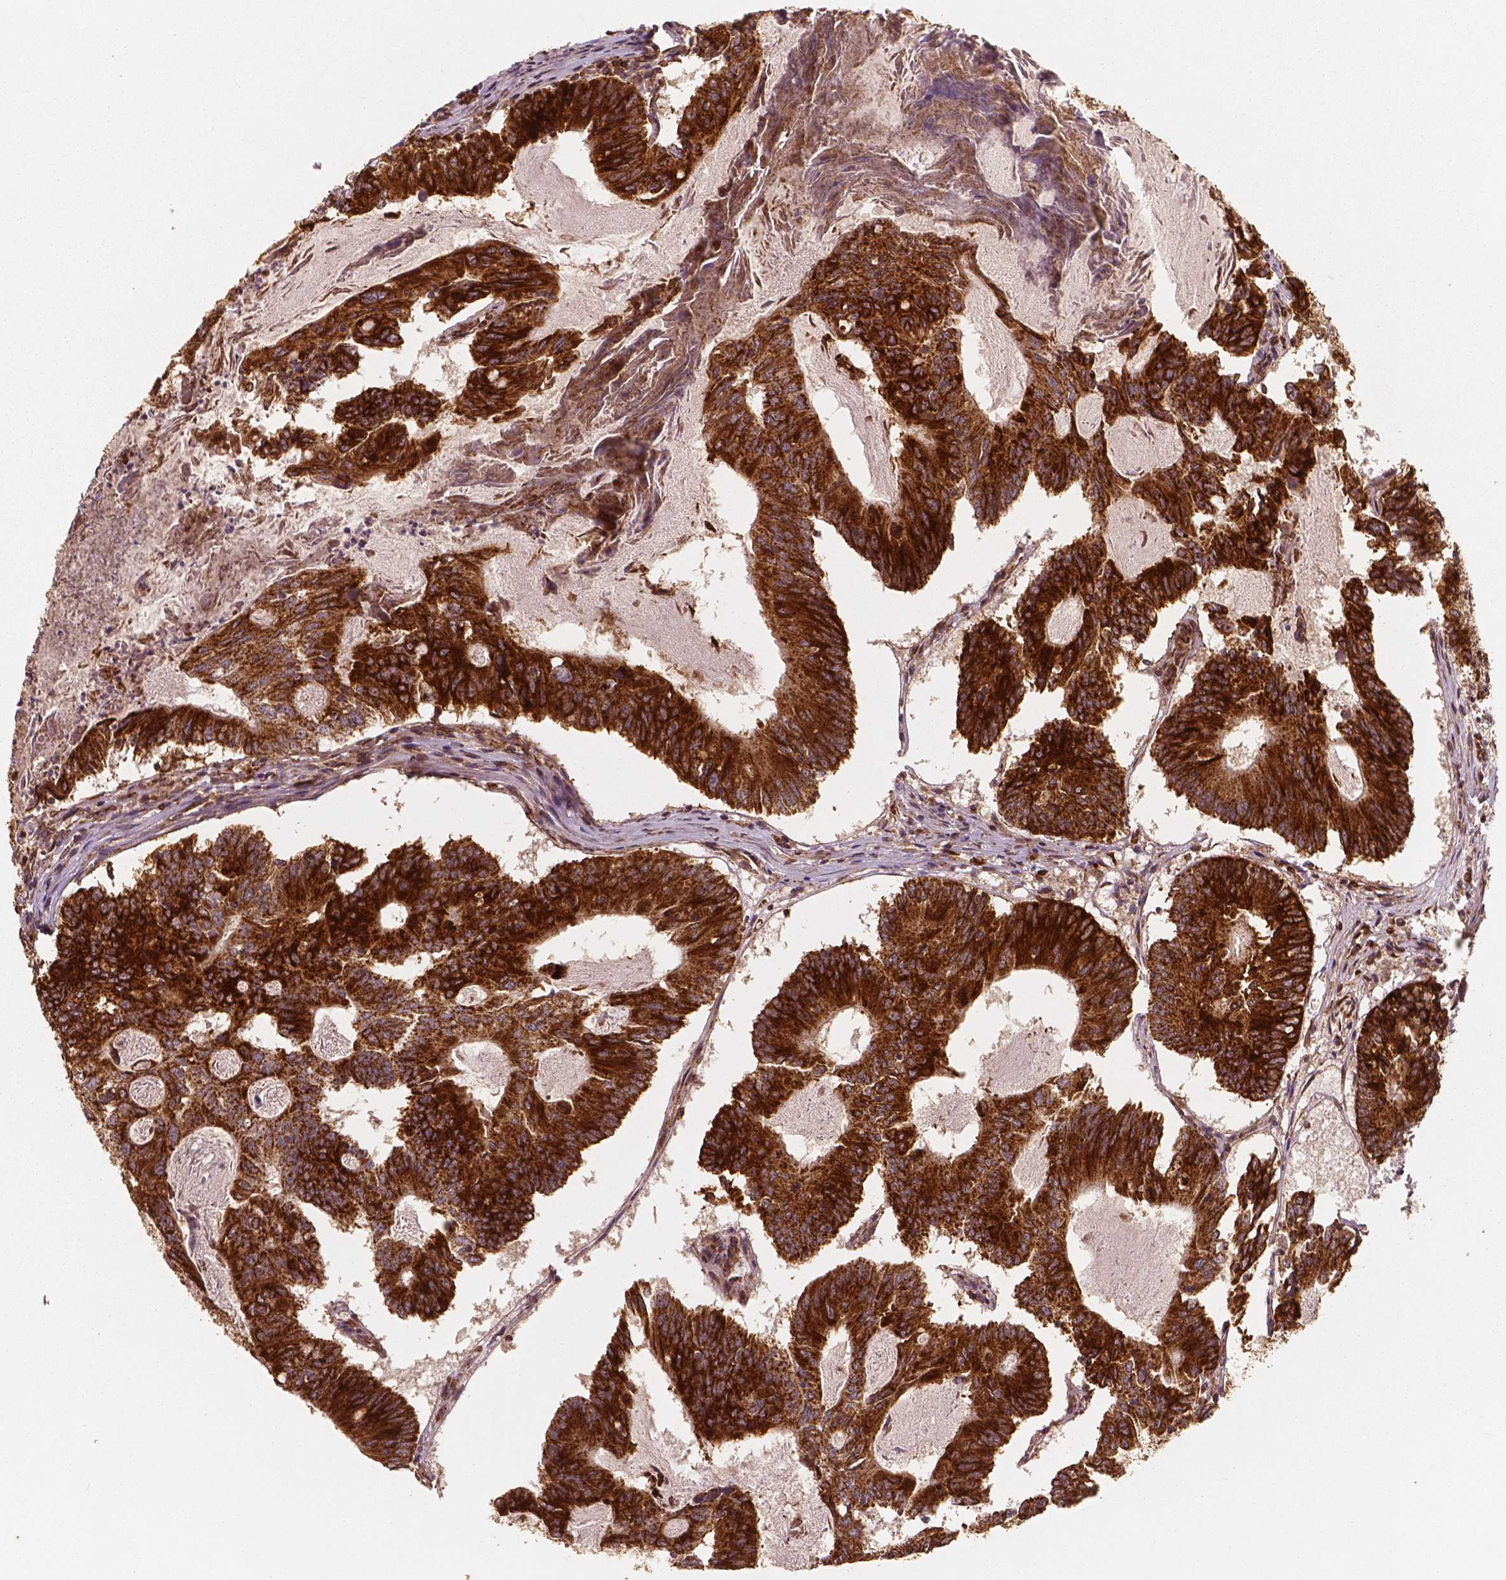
{"staining": {"intensity": "strong", "quantity": ">75%", "location": "cytoplasmic/membranous"}, "tissue": "colorectal cancer", "cell_type": "Tumor cells", "image_type": "cancer", "snomed": [{"axis": "morphology", "description": "Adenocarcinoma, NOS"}, {"axis": "topography", "description": "Colon"}], "caption": "Human colorectal cancer stained with a brown dye demonstrates strong cytoplasmic/membranous positive positivity in approximately >75% of tumor cells.", "gene": "PGAM5", "patient": {"sex": "female", "age": 70}}